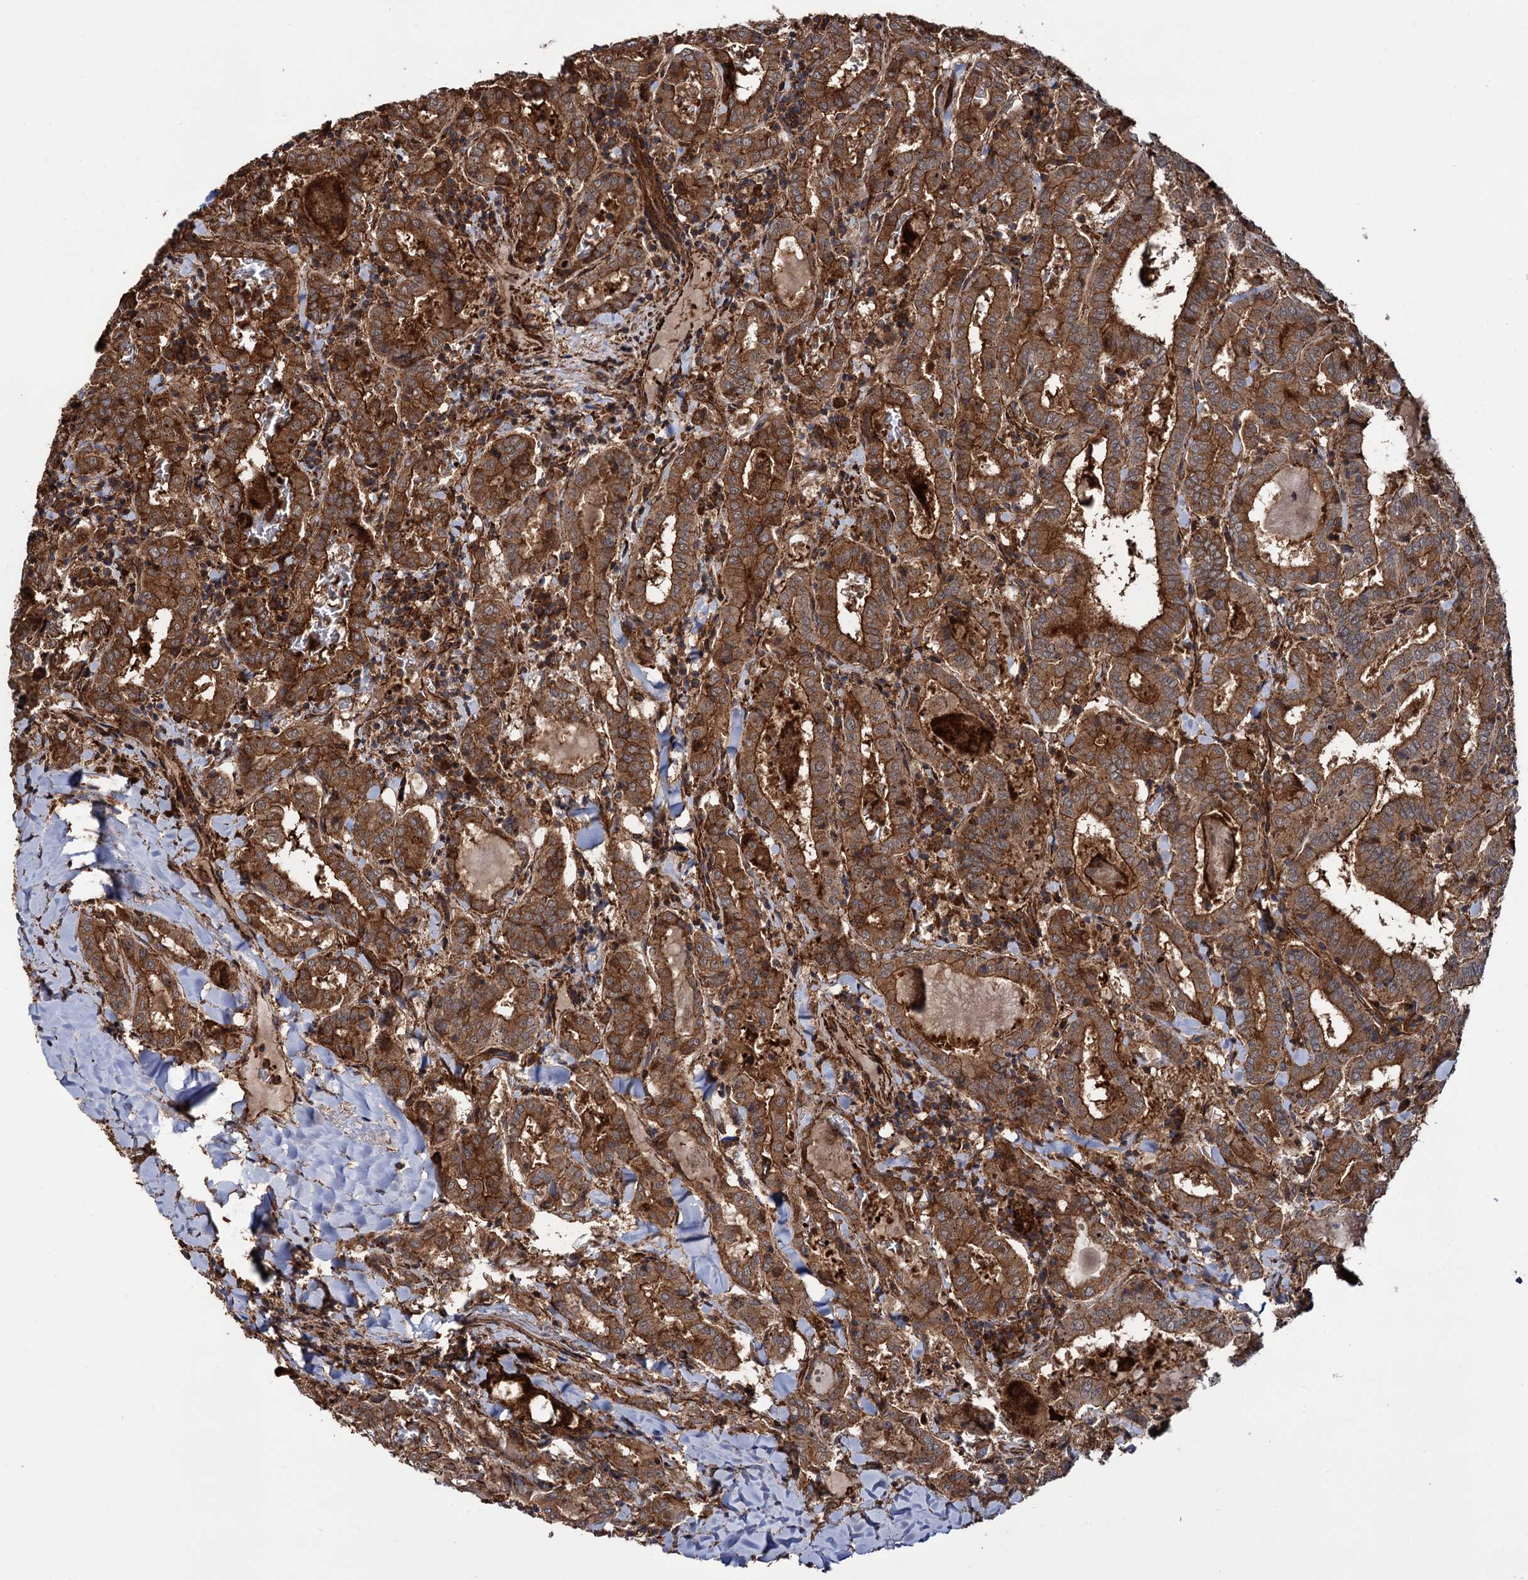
{"staining": {"intensity": "strong", "quantity": ">75%", "location": "cytoplasmic/membranous"}, "tissue": "thyroid cancer", "cell_type": "Tumor cells", "image_type": "cancer", "snomed": [{"axis": "morphology", "description": "Papillary adenocarcinoma, NOS"}, {"axis": "topography", "description": "Thyroid gland"}], "caption": "About >75% of tumor cells in thyroid papillary adenocarcinoma exhibit strong cytoplasmic/membranous protein staining as visualized by brown immunohistochemical staining.", "gene": "ATP8B4", "patient": {"sex": "female", "age": 72}}